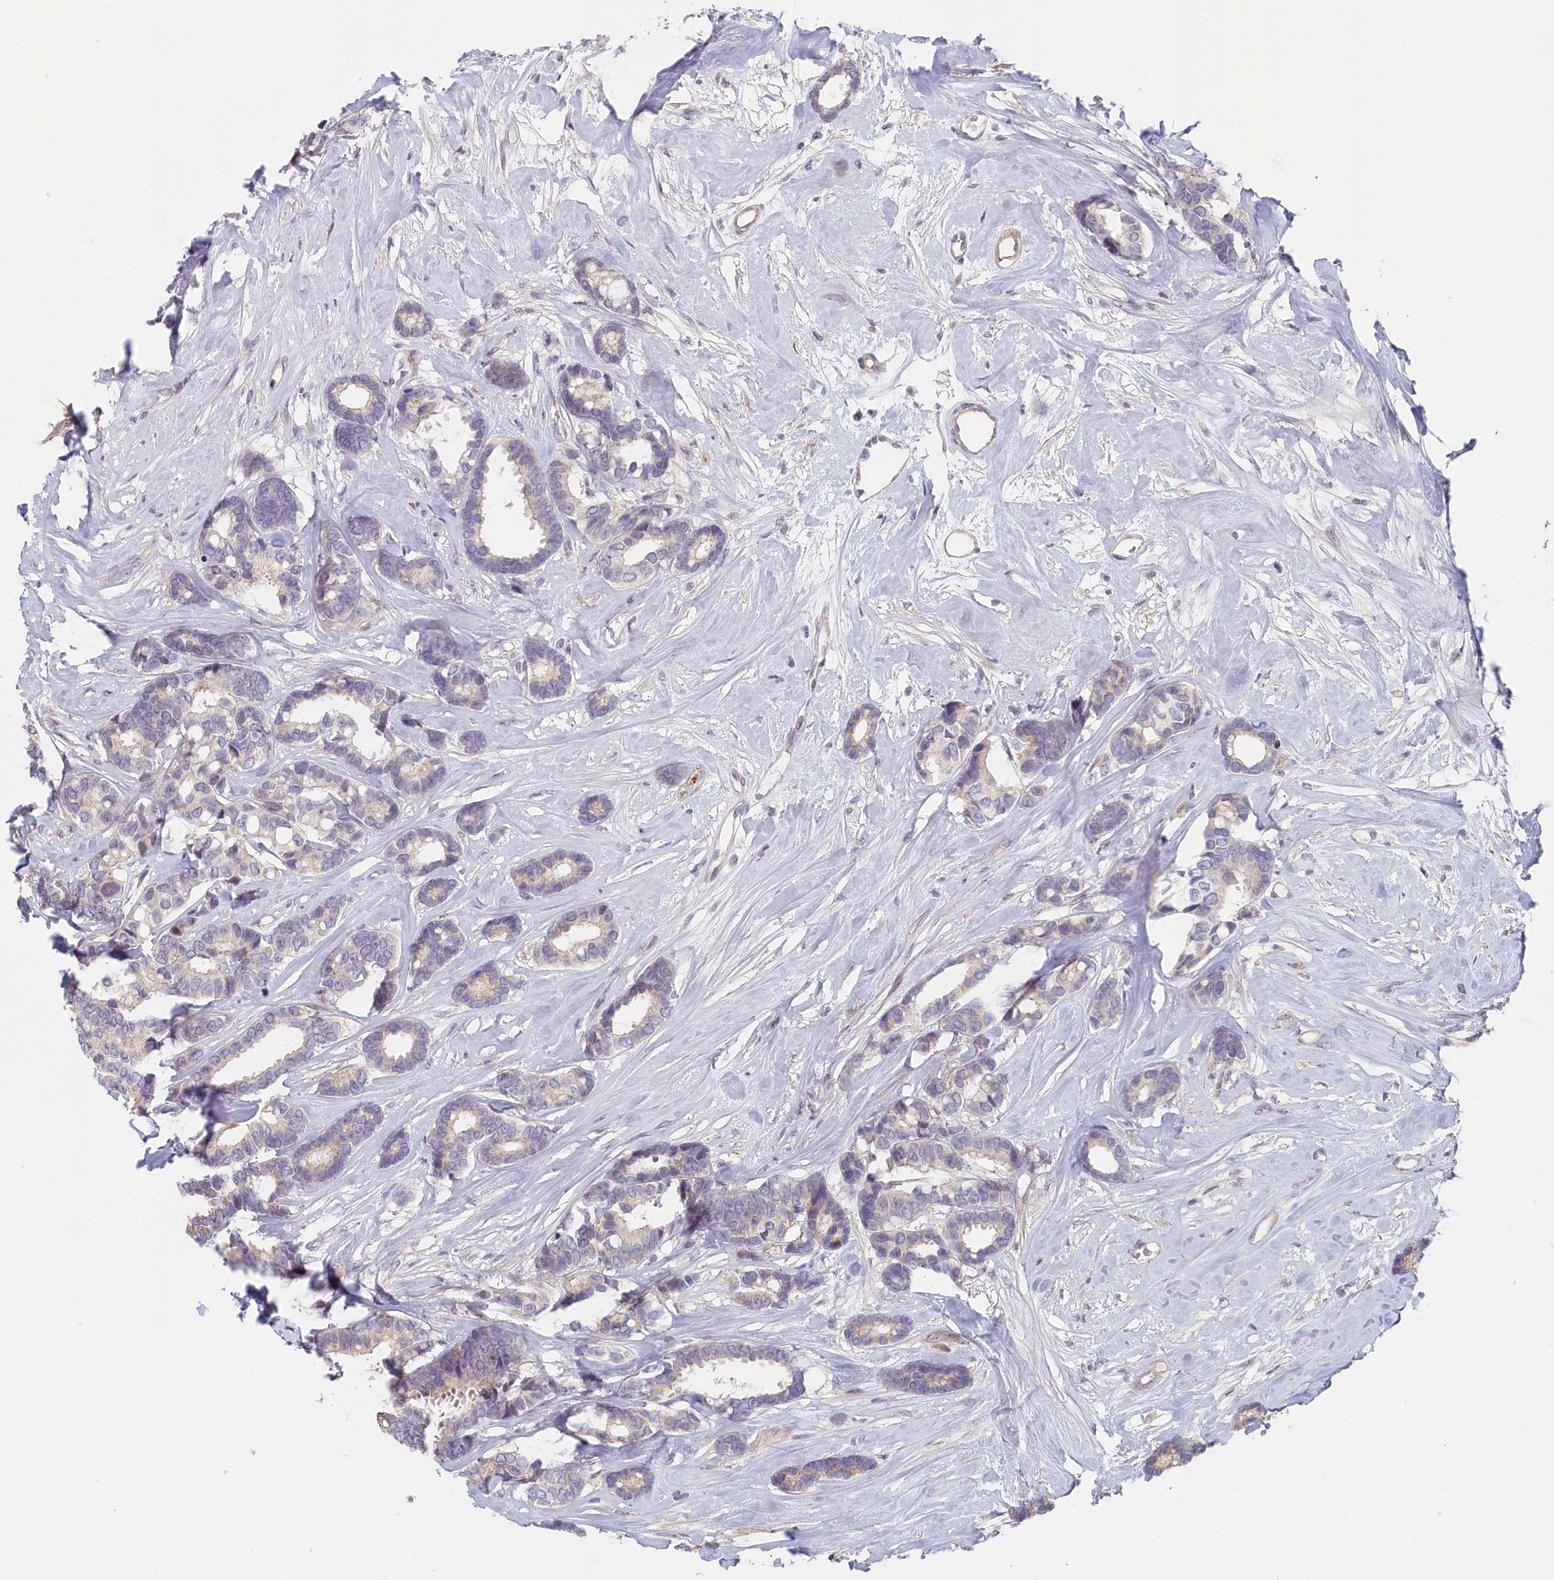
{"staining": {"intensity": "negative", "quantity": "none", "location": "none"}, "tissue": "breast cancer", "cell_type": "Tumor cells", "image_type": "cancer", "snomed": [{"axis": "morphology", "description": "Duct carcinoma"}, {"axis": "topography", "description": "Breast"}], "caption": "Image shows no protein expression in tumor cells of breast cancer (infiltrating ductal carcinoma) tissue.", "gene": "INTS4", "patient": {"sex": "female", "age": 87}}